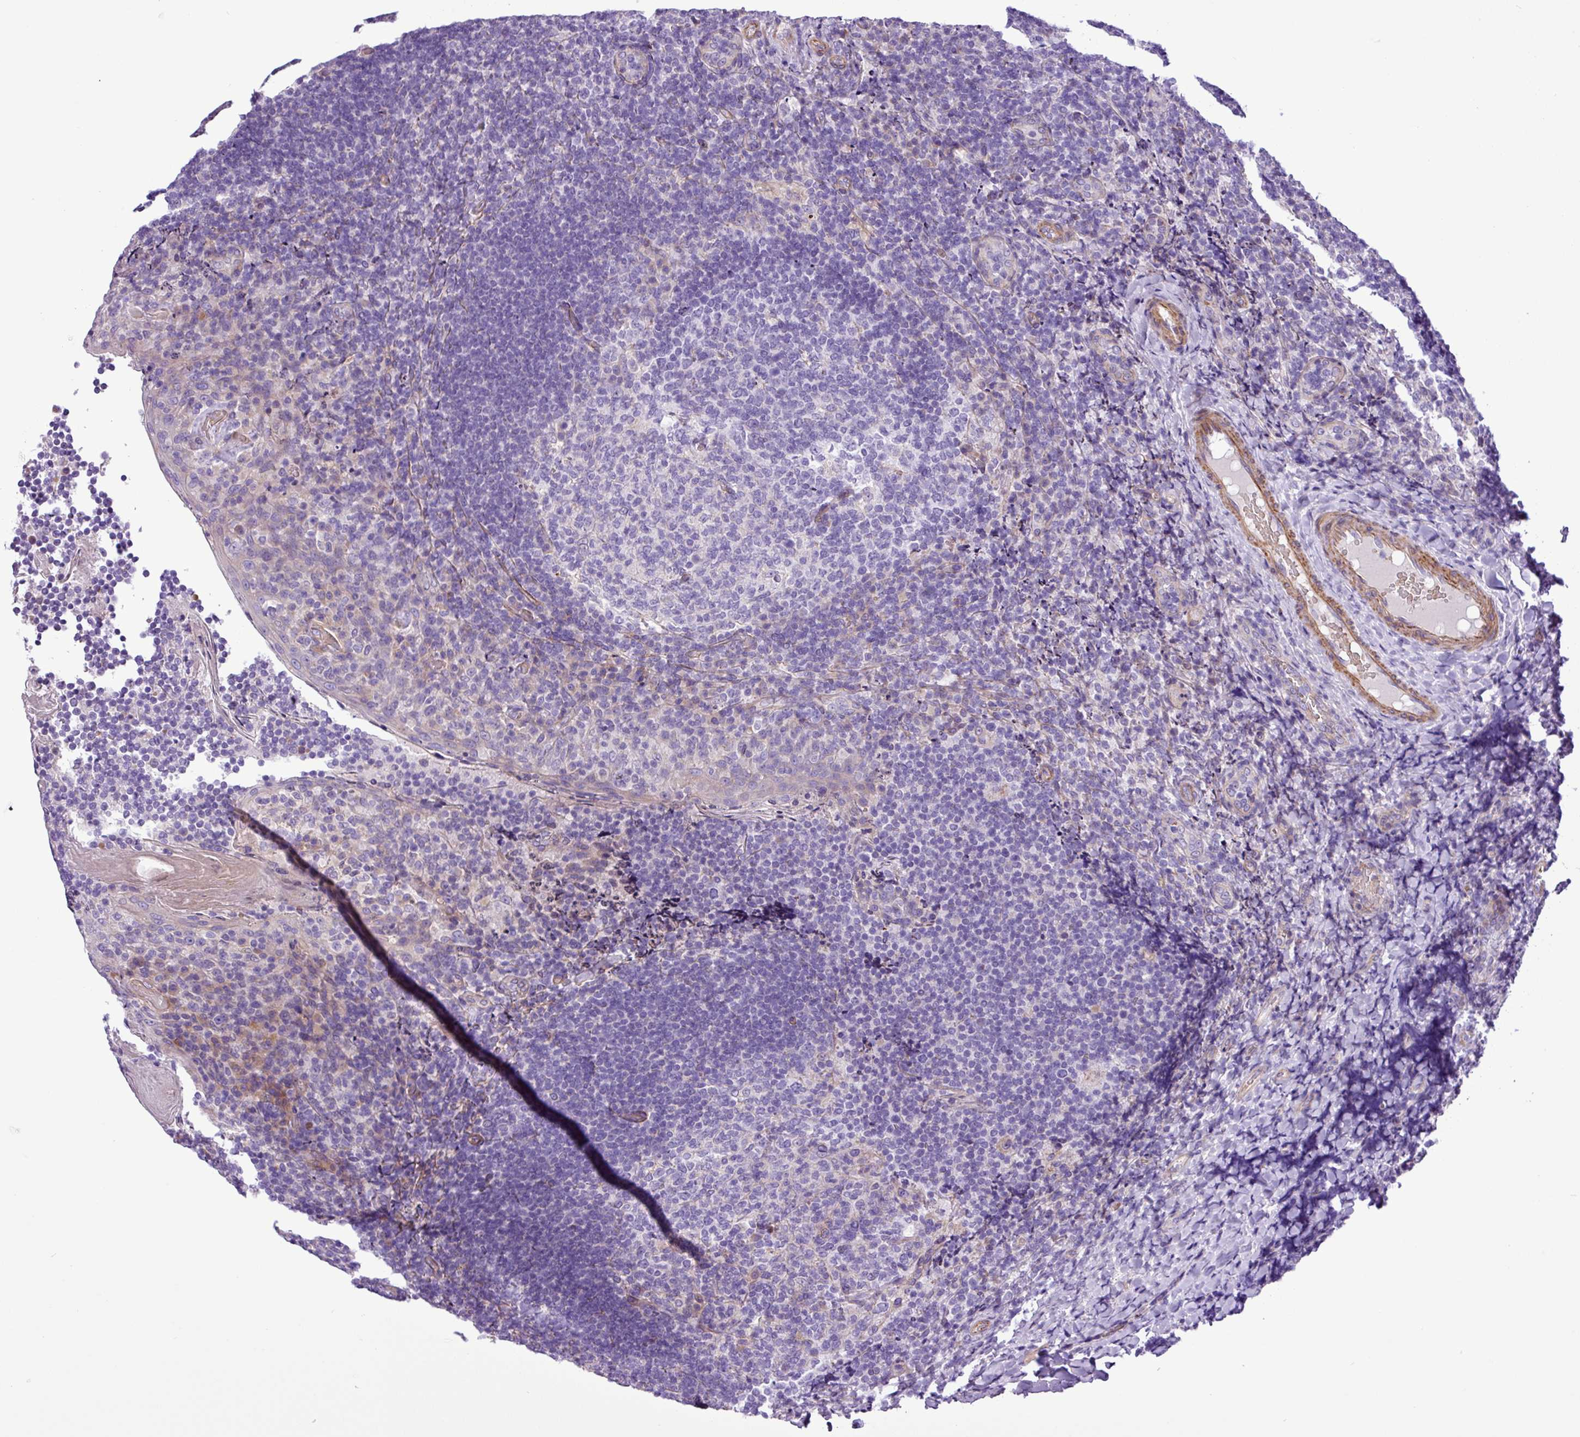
{"staining": {"intensity": "negative", "quantity": "none", "location": "none"}, "tissue": "tonsil", "cell_type": "Germinal center cells", "image_type": "normal", "snomed": [{"axis": "morphology", "description": "Normal tissue, NOS"}, {"axis": "topography", "description": "Tonsil"}], "caption": "DAB (3,3'-diaminobenzidine) immunohistochemical staining of benign human tonsil displays no significant positivity in germinal center cells.", "gene": "C11orf91", "patient": {"sex": "female", "age": 10}}